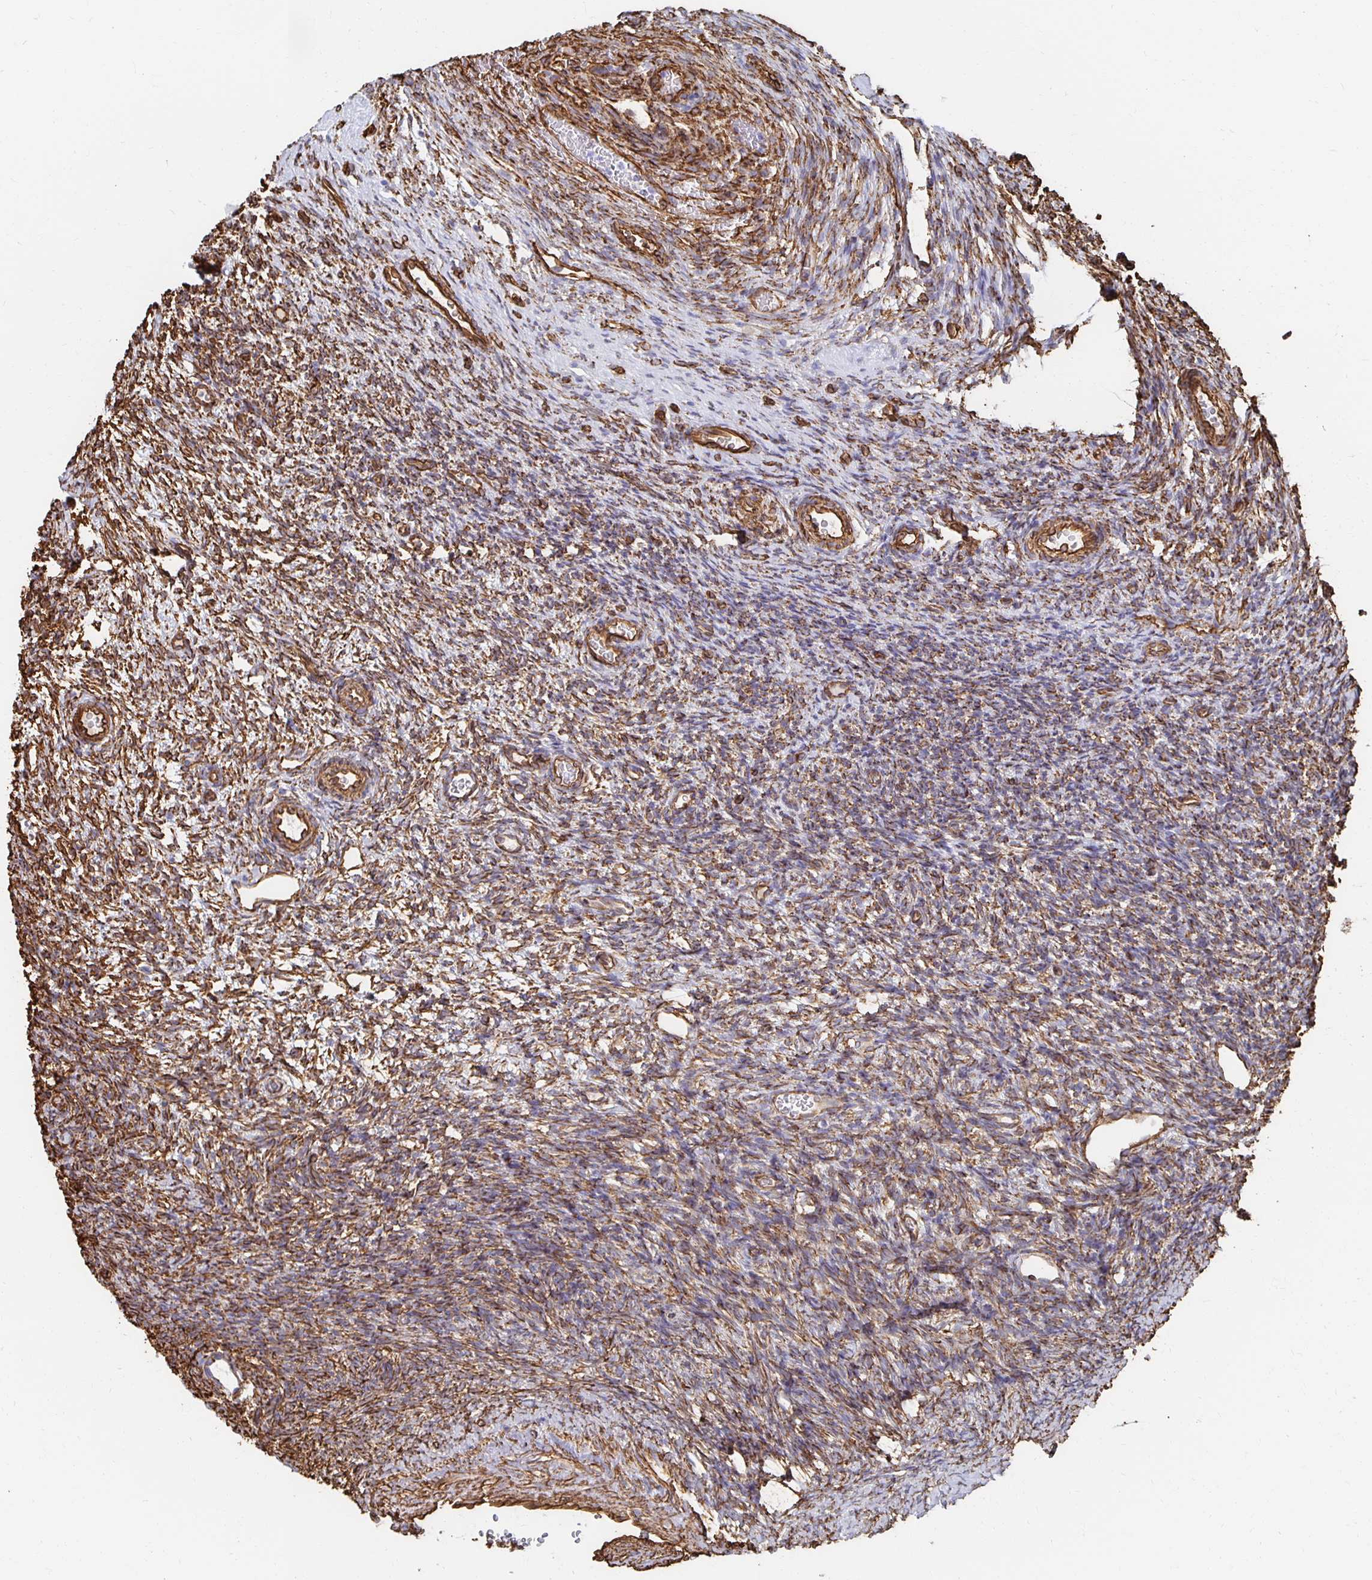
{"staining": {"intensity": "moderate", "quantity": ">75%", "location": "cytoplasmic/membranous"}, "tissue": "ovary", "cell_type": "Ovarian stroma cells", "image_type": "normal", "snomed": [{"axis": "morphology", "description": "Normal tissue, NOS"}, {"axis": "topography", "description": "Ovary"}], "caption": "Protein staining of unremarkable ovary displays moderate cytoplasmic/membranous expression in approximately >75% of ovarian stroma cells.", "gene": "VIPR2", "patient": {"sex": "female", "age": 34}}